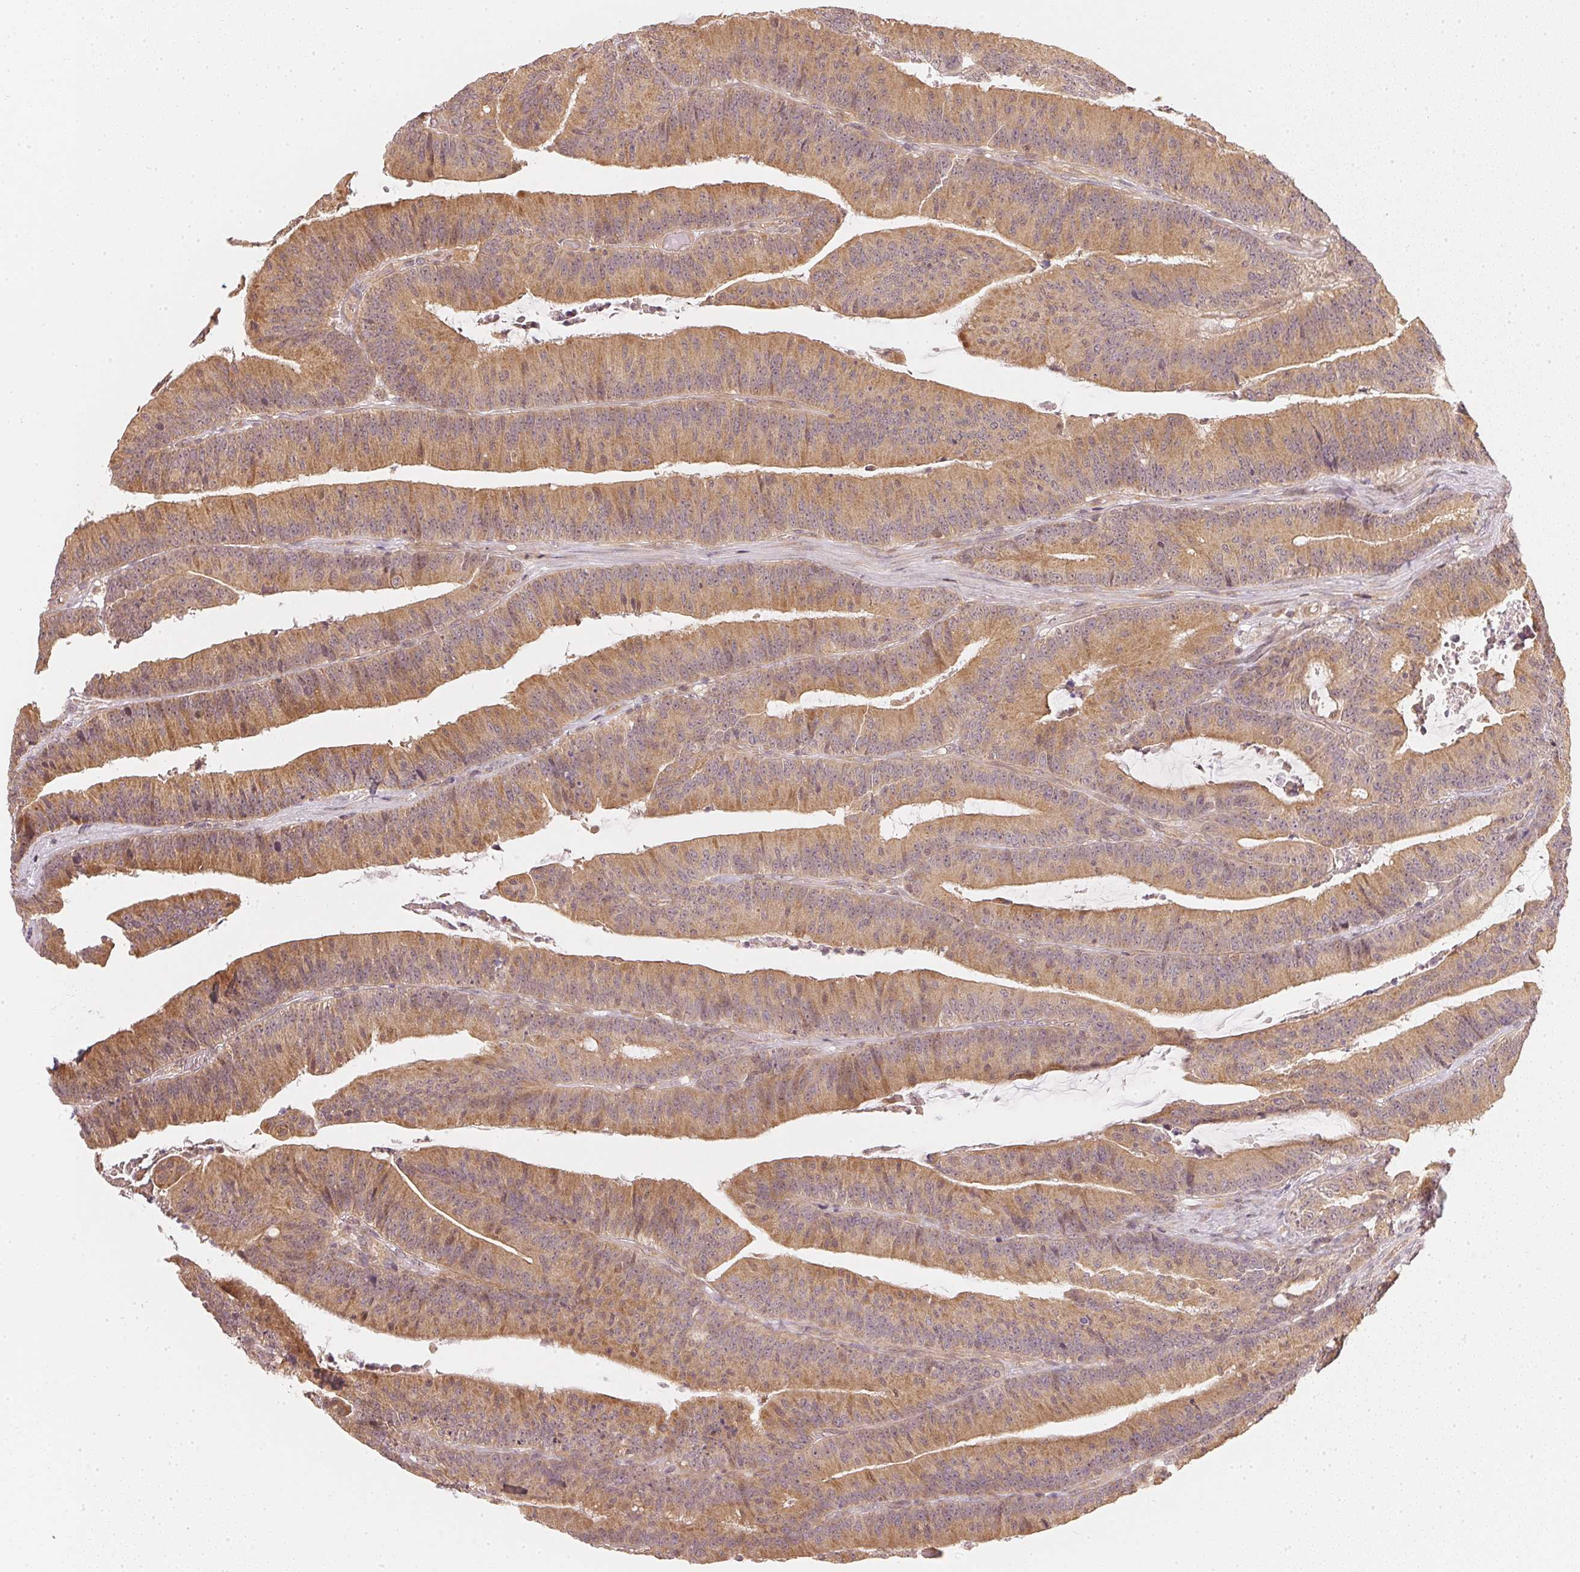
{"staining": {"intensity": "moderate", "quantity": ">75%", "location": "cytoplasmic/membranous"}, "tissue": "colorectal cancer", "cell_type": "Tumor cells", "image_type": "cancer", "snomed": [{"axis": "morphology", "description": "Adenocarcinoma, NOS"}, {"axis": "topography", "description": "Colon"}], "caption": "This photomicrograph displays adenocarcinoma (colorectal) stained with IHC to label a protein in brown. The cytoplasmic/membranous of tumor cells show moderate positivity for the protein. Nuclei are counter-stained blue.", "gene": "WDR54", "patient": {"sex": "female", "age": 78}}